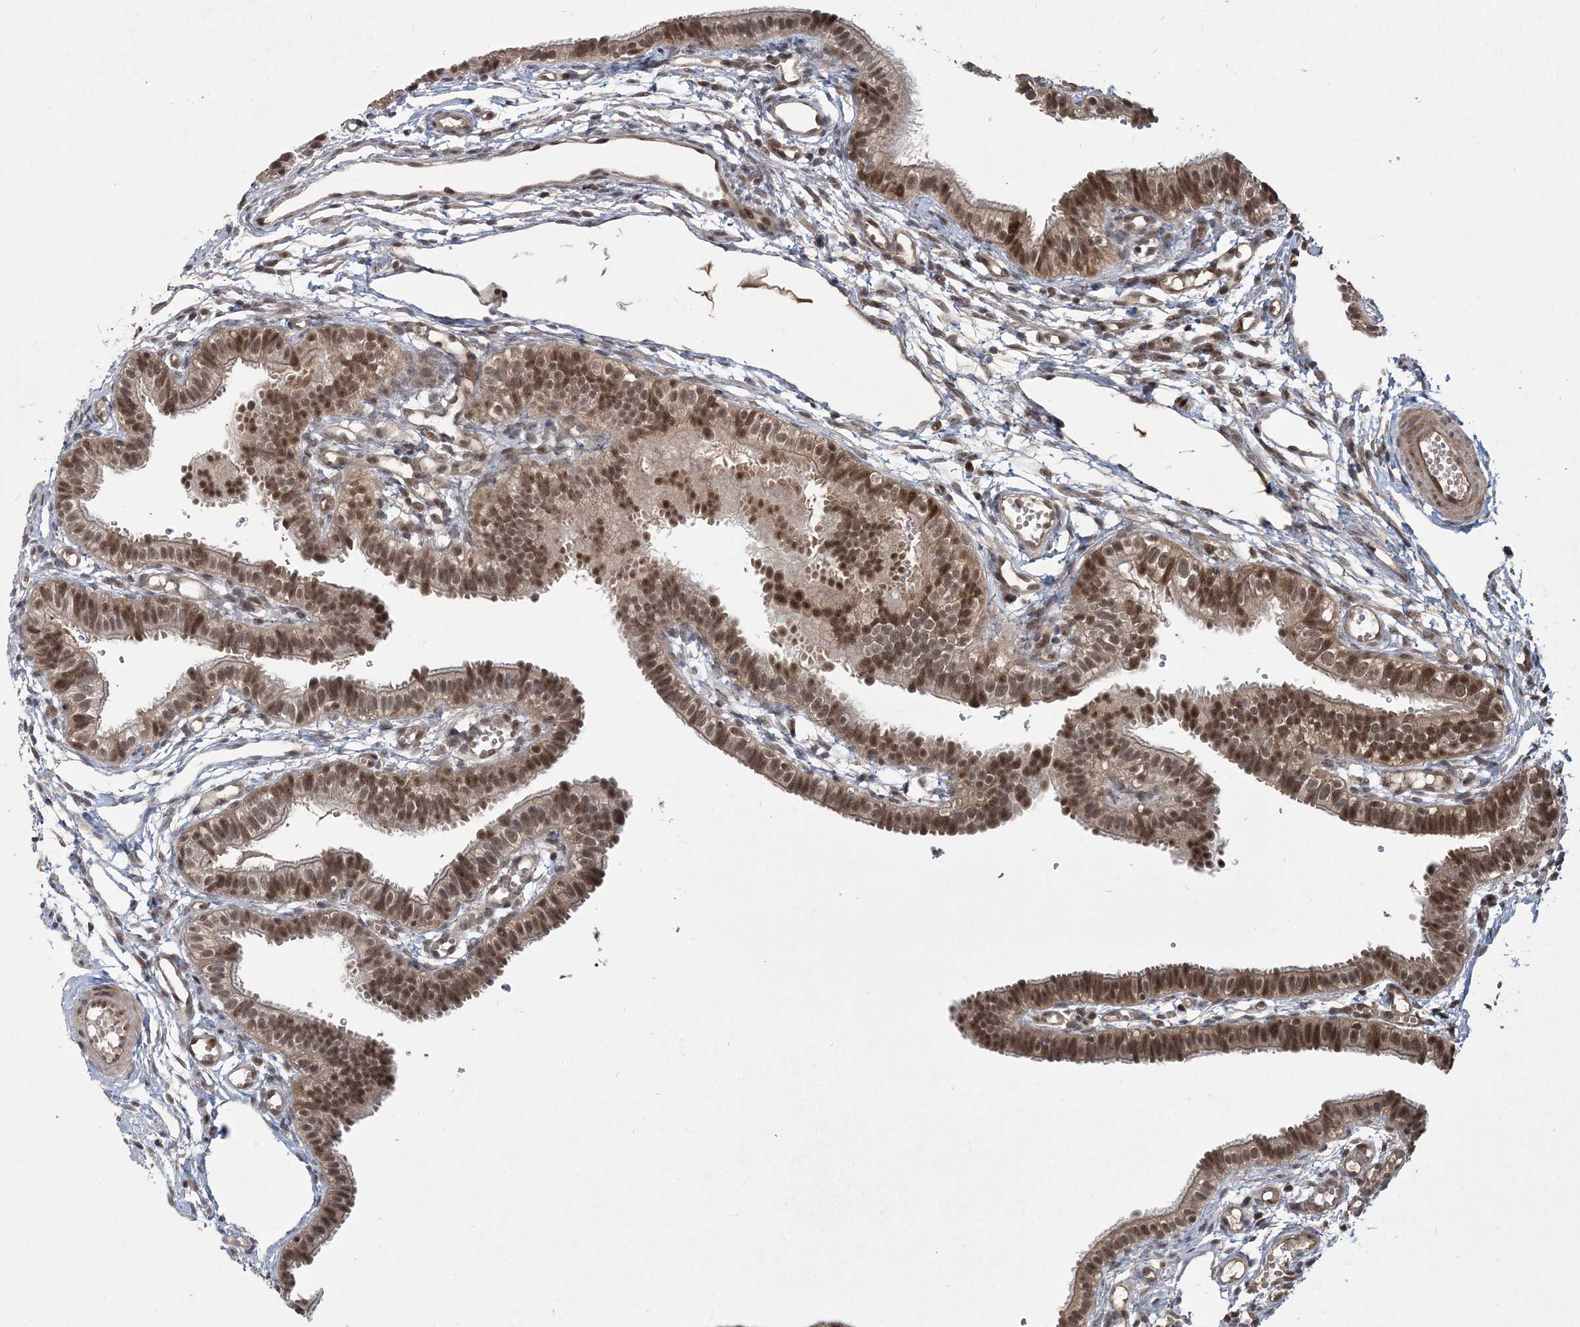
{"staining": {"intensity": "moderate", "quantity": ">75%", "location": "nuclear"}, "tissue": "fallopian tube", "cell_type": "Glandular cells", "image_type": "normal", "snomed": [{"axis": "morphology", "description": "Normal tissue, NOS"}, {"axis": "topography", "description": "Fallopian tube"}, {"axis": "topography", "description": "Placenta"}], "caption": "This is a histology image of immunohistochemistry staining of normal fallopian tube, which shows moderate staining in the nuclear of glandular cells.", "gene": "COPS7B", "patient": {"sex": "female", "age": 34}}